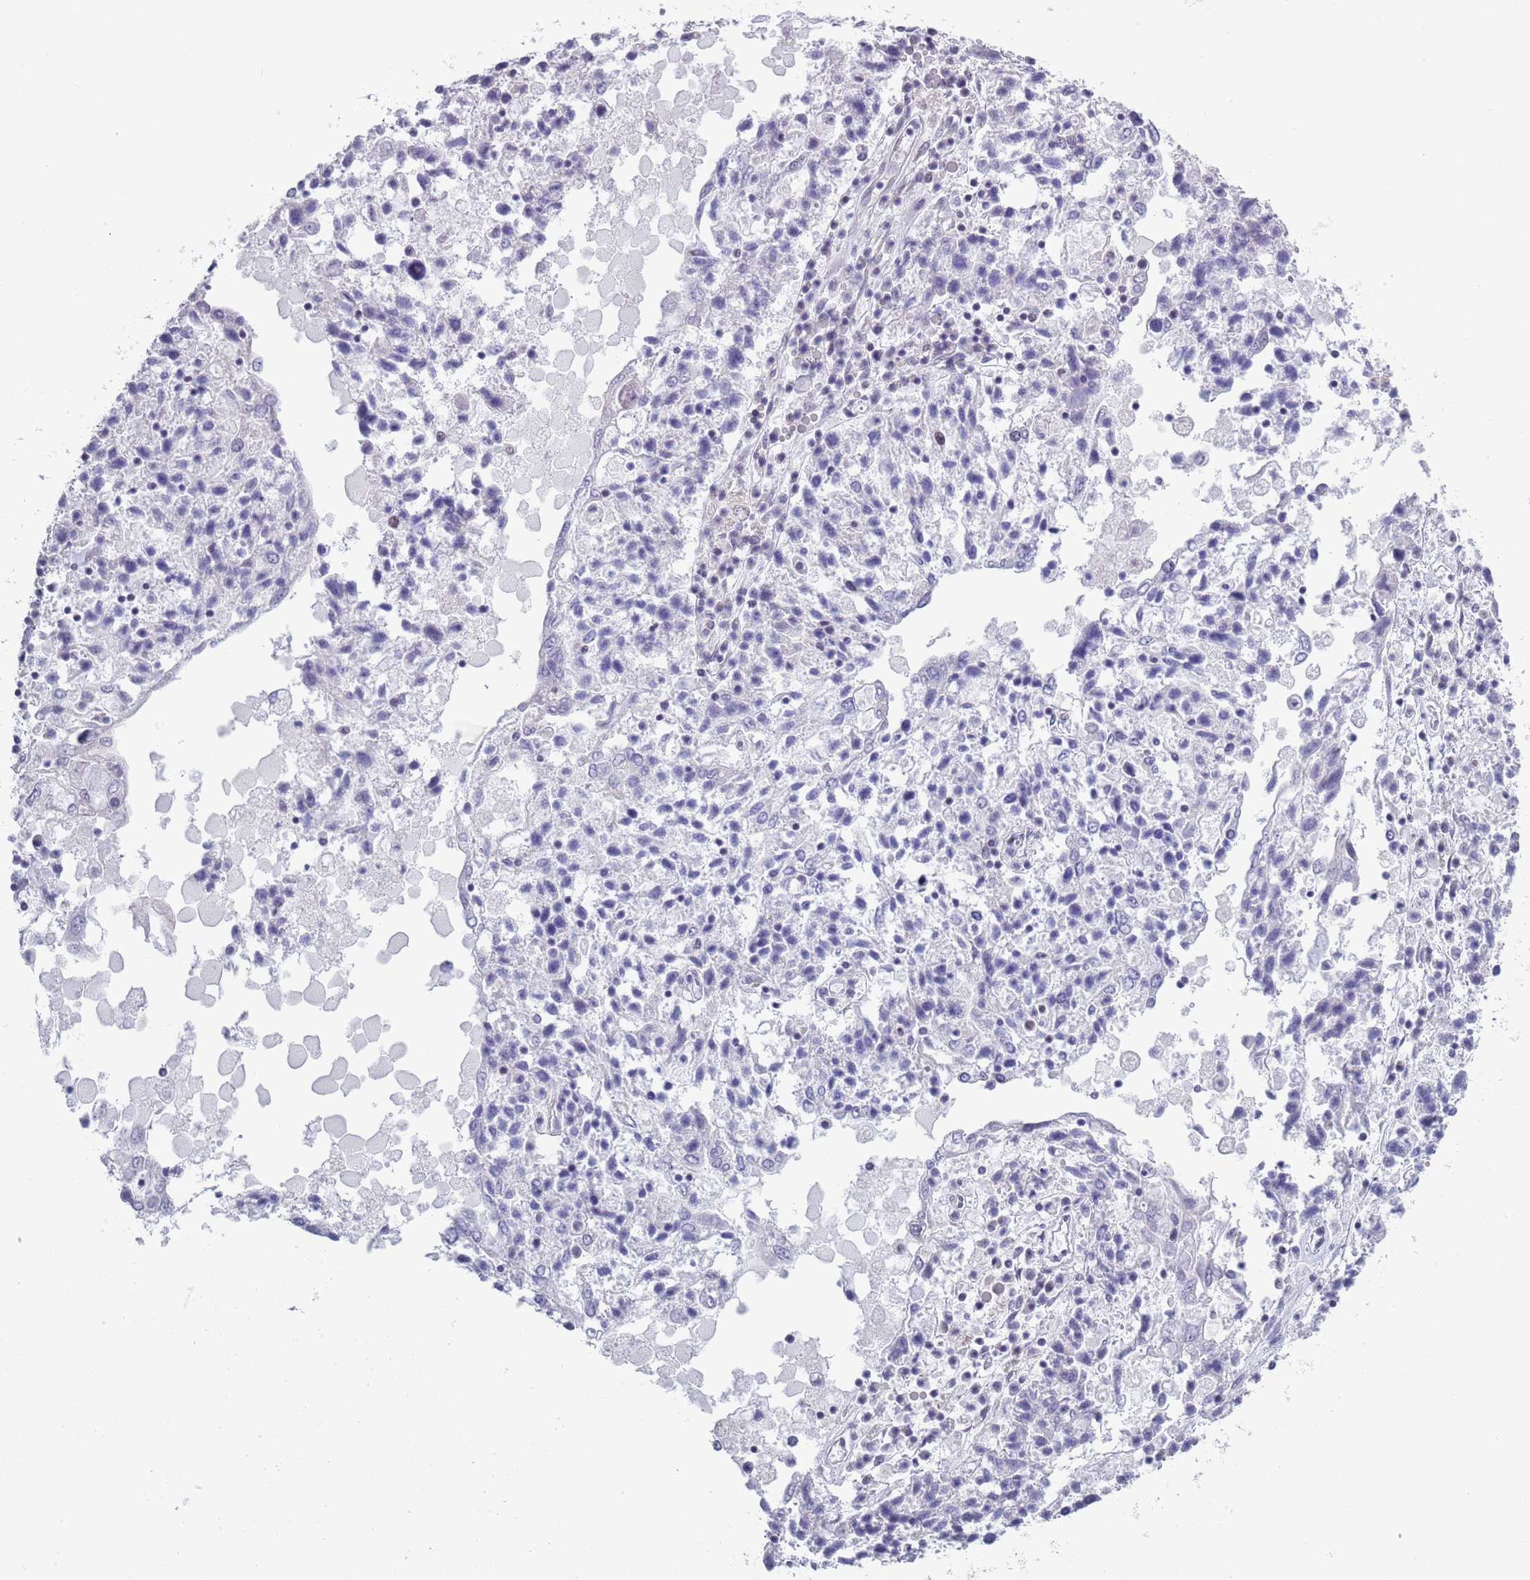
{"staining": {"intensity": "negative", "quantity": "none", "location": "none"}, "tissue": "ovarian cancer", "cell_type": "Tumor cells", "image_type": "cancer", "snomed": [{"axis": "morphology", "description": "Carcinoma, endometroid"}, {"axis": "topography", "description": "Ovary"}], "caption": "High magnification brightfield microscopy of endometroid carcinoma (ovarian) stained with DAB (brown) and counterstained with hematoxylin (blue): tumor cells show no significant positivity.", "gene": "ZKSCAN2", "patient": {"sex": "female", "age": 62}}